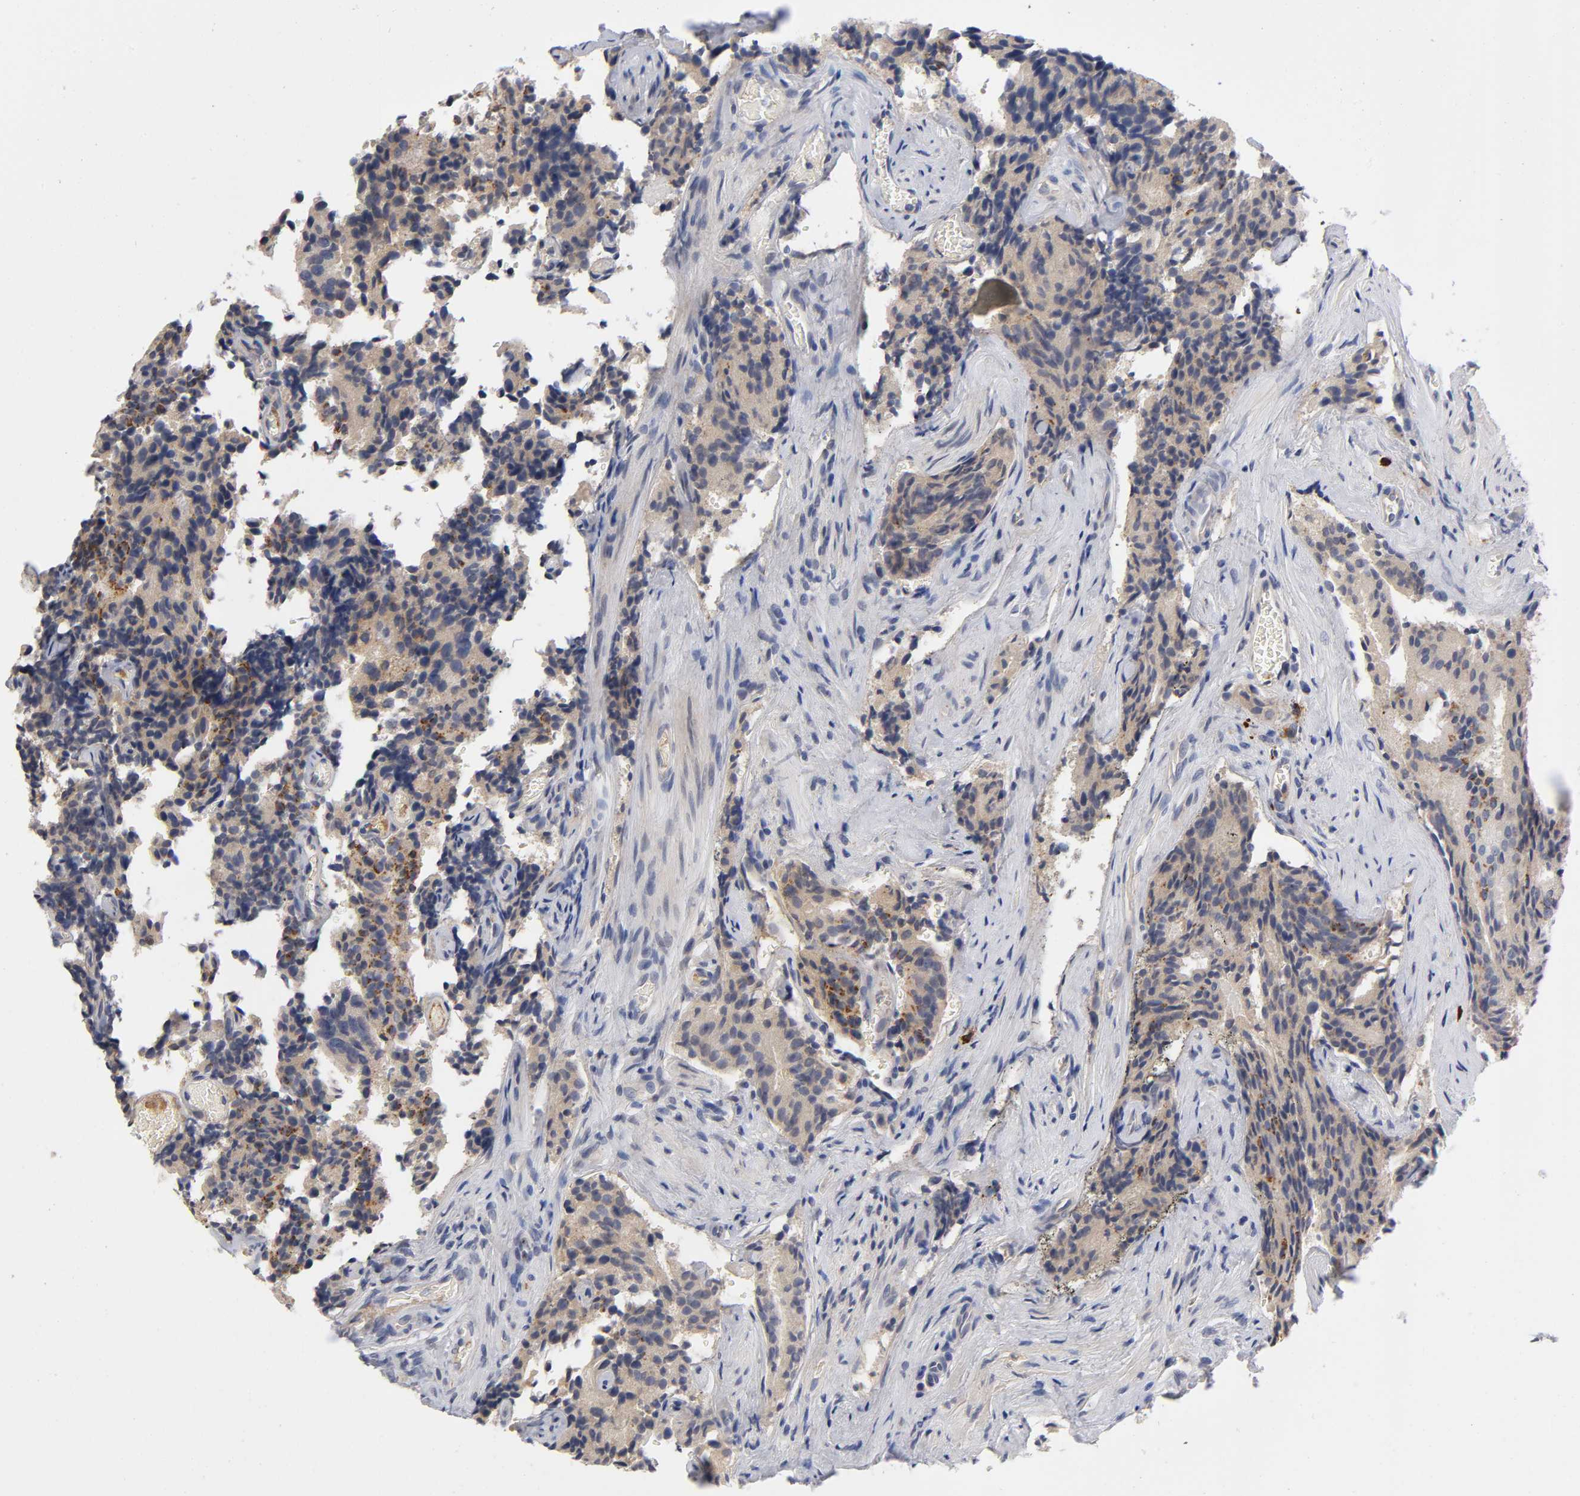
{"staining": {"intensity": "weak", "quantity": ">75%", "location": "cytoplasmic/membranous"}, "tissue": "prostate cancer", "cell_type": "Tumor cells", "image_type": "cancer", "snomed": [{"axis": "morphology", "description": "Adenocarcinoma, High grade"}, {"axis": "topography", "description": "Prostate"}], "caption": "Prostate cancer (adenocarcinoma (high-grade)) was stained to show a protein in brown. There is low levels of weak cytoplasmic/membranous positivity in about >75% of tumor cells.", "gene": "NOVA1", "patient": {"sex": "male", "age": 58}}